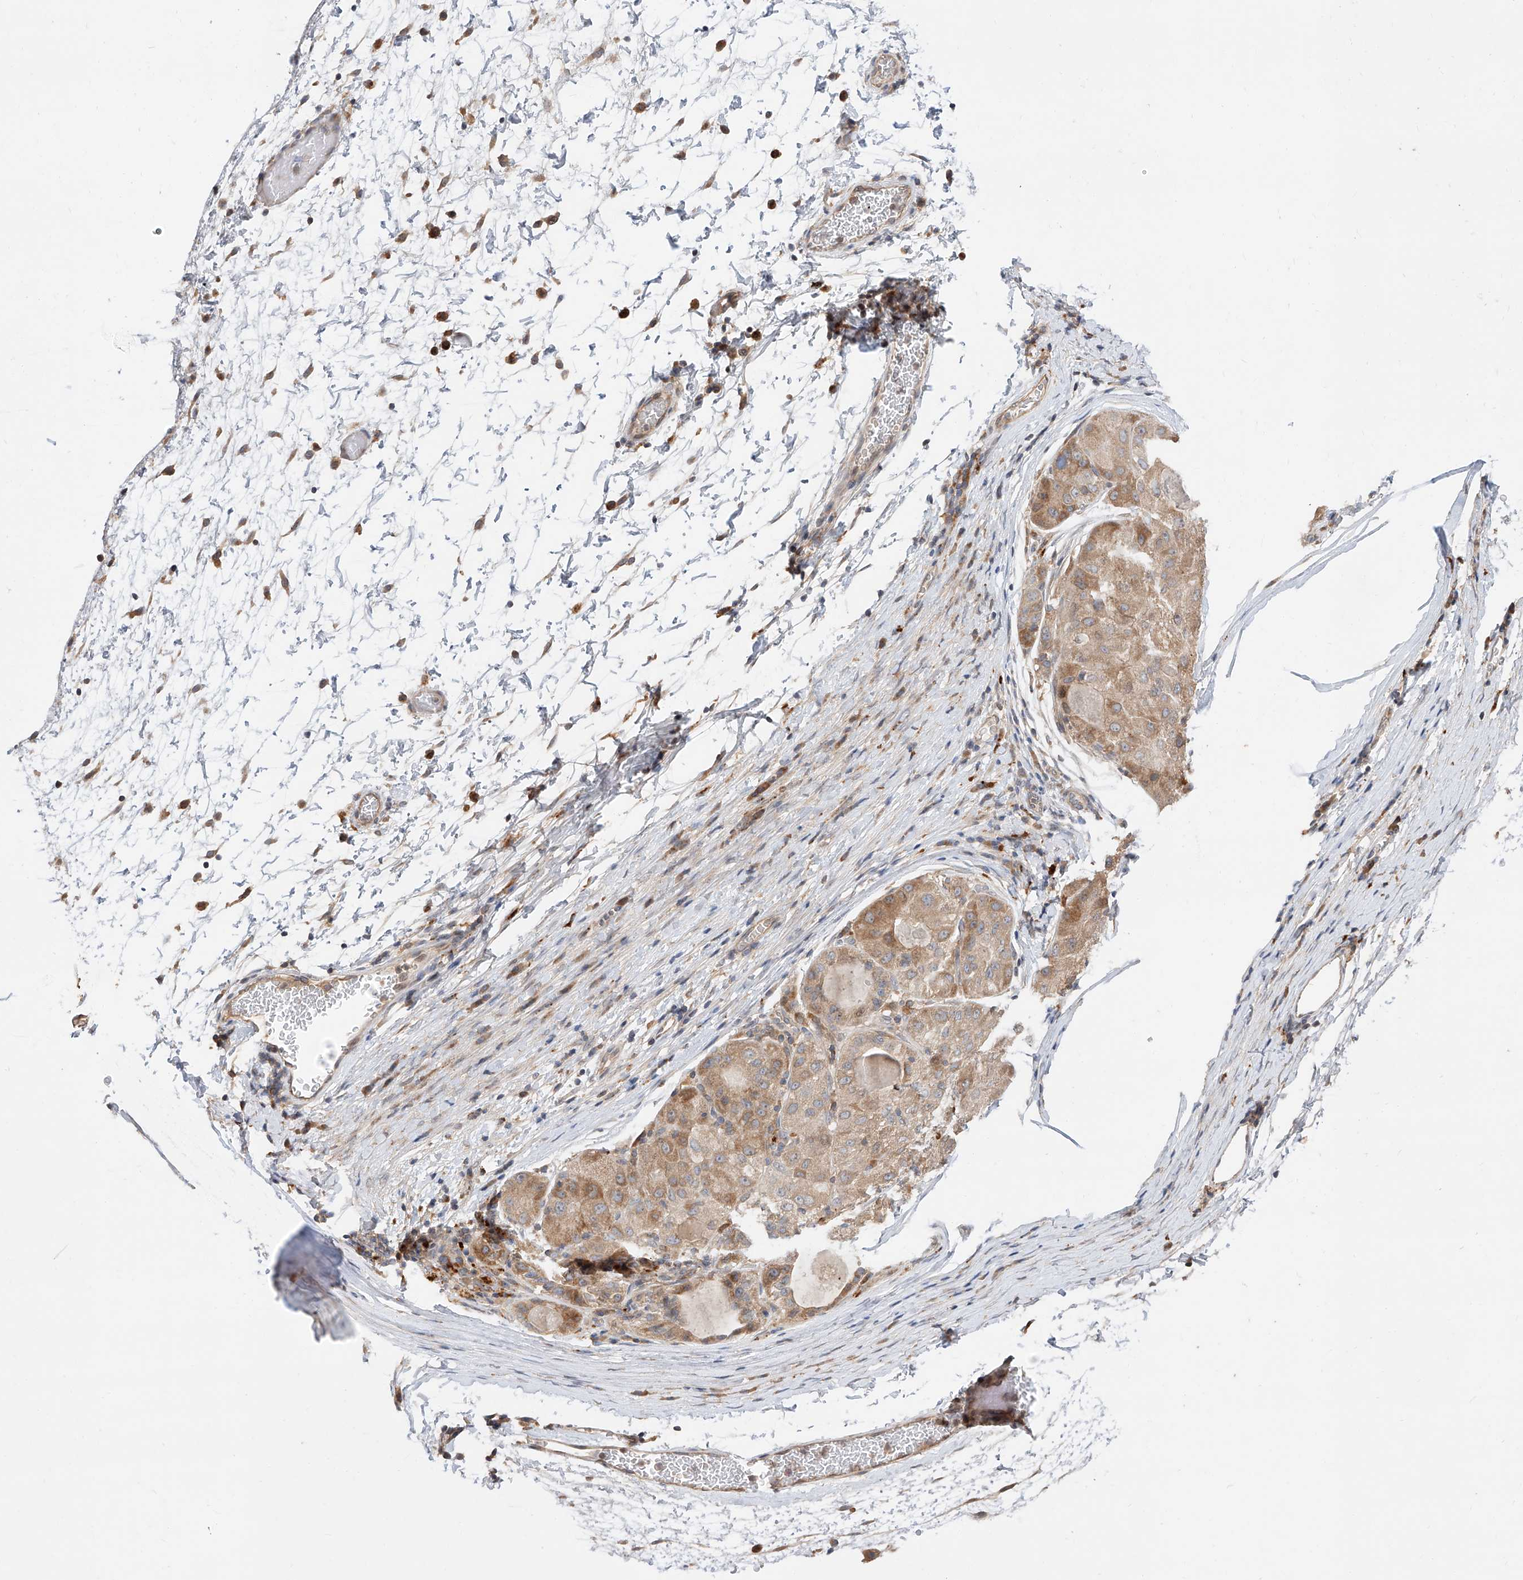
{"staining": {"intensity": "moderate", "quantity": ">75%", "location": "cytoplasmic/membranous"}, "tissue": "liver cancer", "cell_type": "Tumor cells", "image_type": "cancer", "snomed": [{"axis": "morphology", "description": "Carcinoma, Hepatocellular, NOS"}, {"axis": "topography", "description": "Liver"}], "caption": "Human liver cancer stained with a brown dye reveals moderate cytoplasmic/membranous positive positivity in about >75% of tumor cells.", "gene": "DIRAS3", "patient": {"sex": "male", "age": 80}}